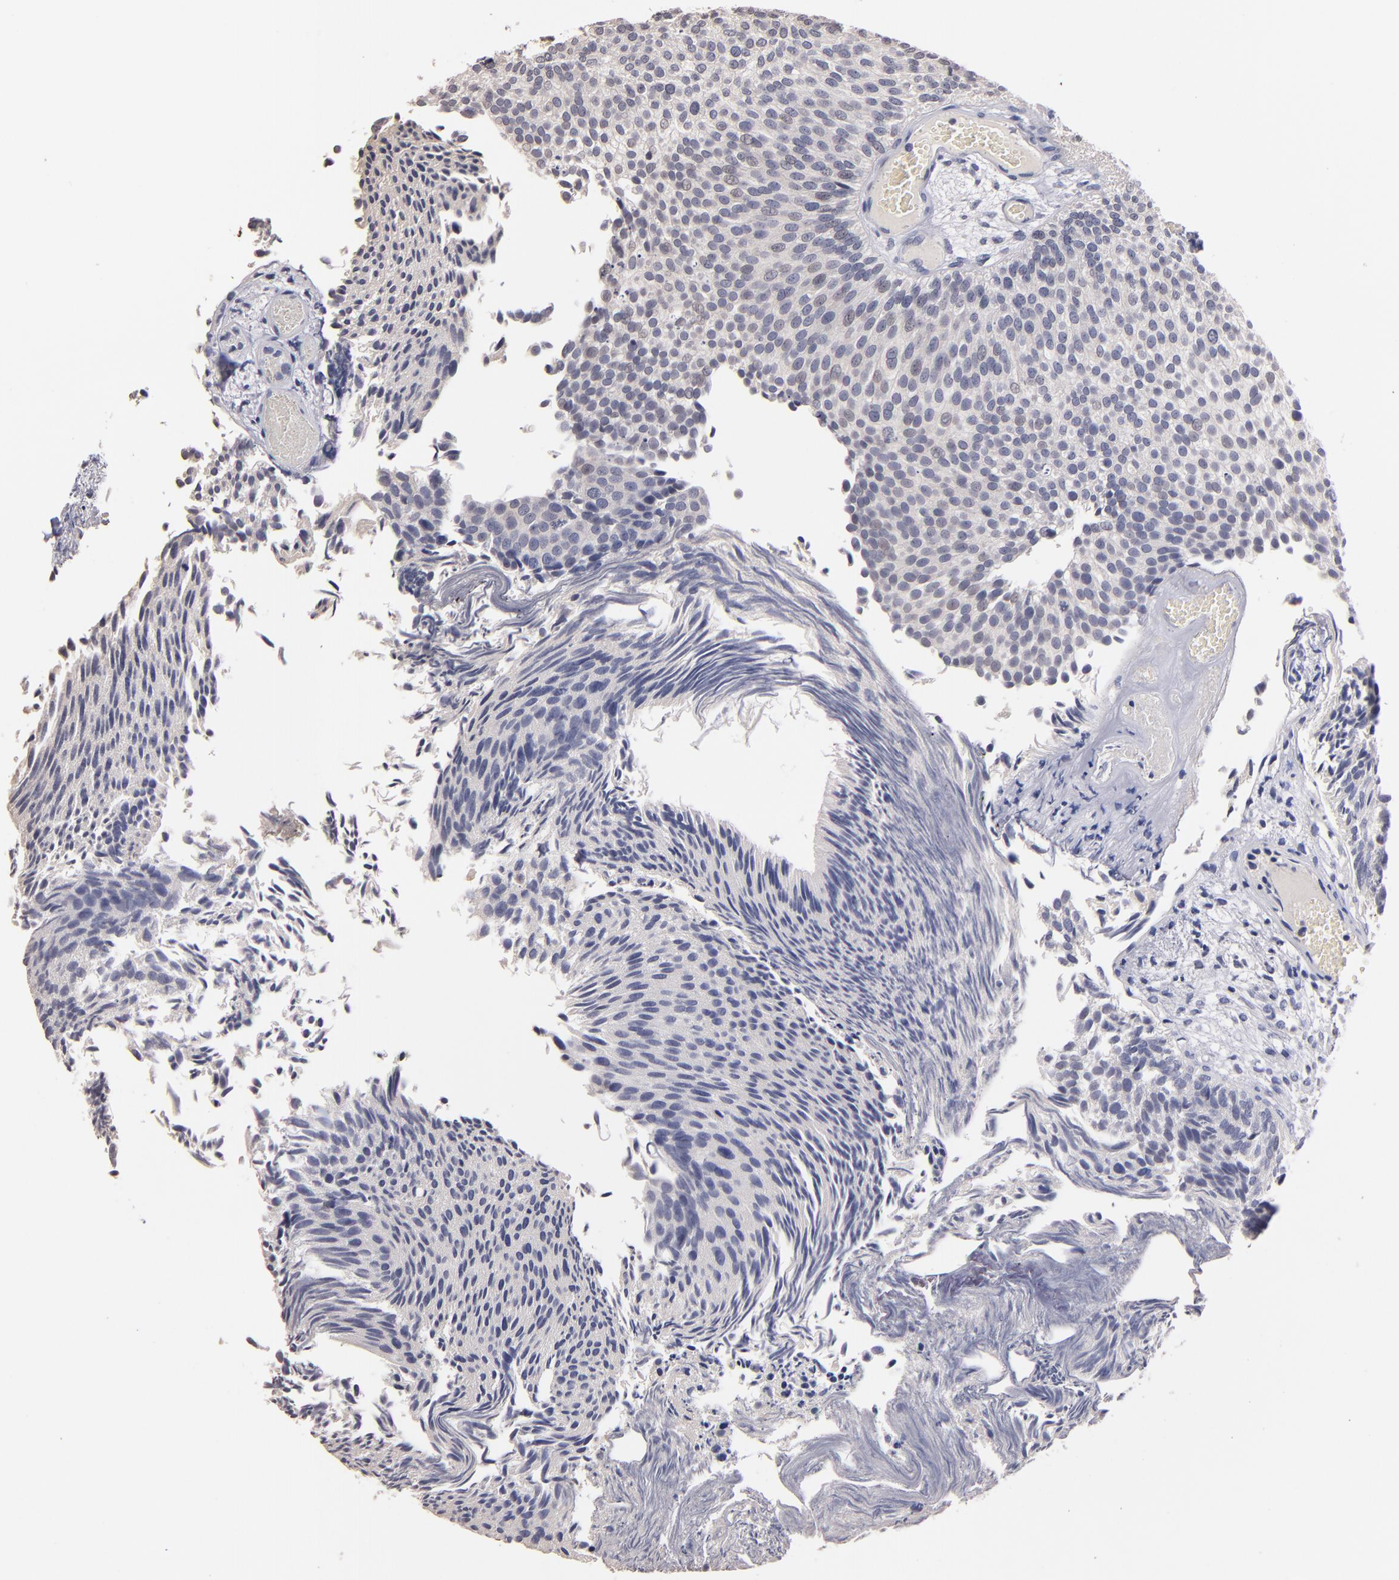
{"staining": {"intensity": "negative", "quantity": "none", "location": "none"}, "tissue": "urothelial cancer", "cell_type": "Tumor cells", "image_type": "cancer", "snomed": [{"axis": "morphology", "description": "Urothelial carcinoma, Low grade"}, {"axis": "topography", "description": "Urinary bladder"}], "caption": "The photomicrograph reveals no staining of tumor cells in urothelial carcinoma (low-grade).", "gene": "S100A1", "patient": {"sex": "male", "age": 84}}